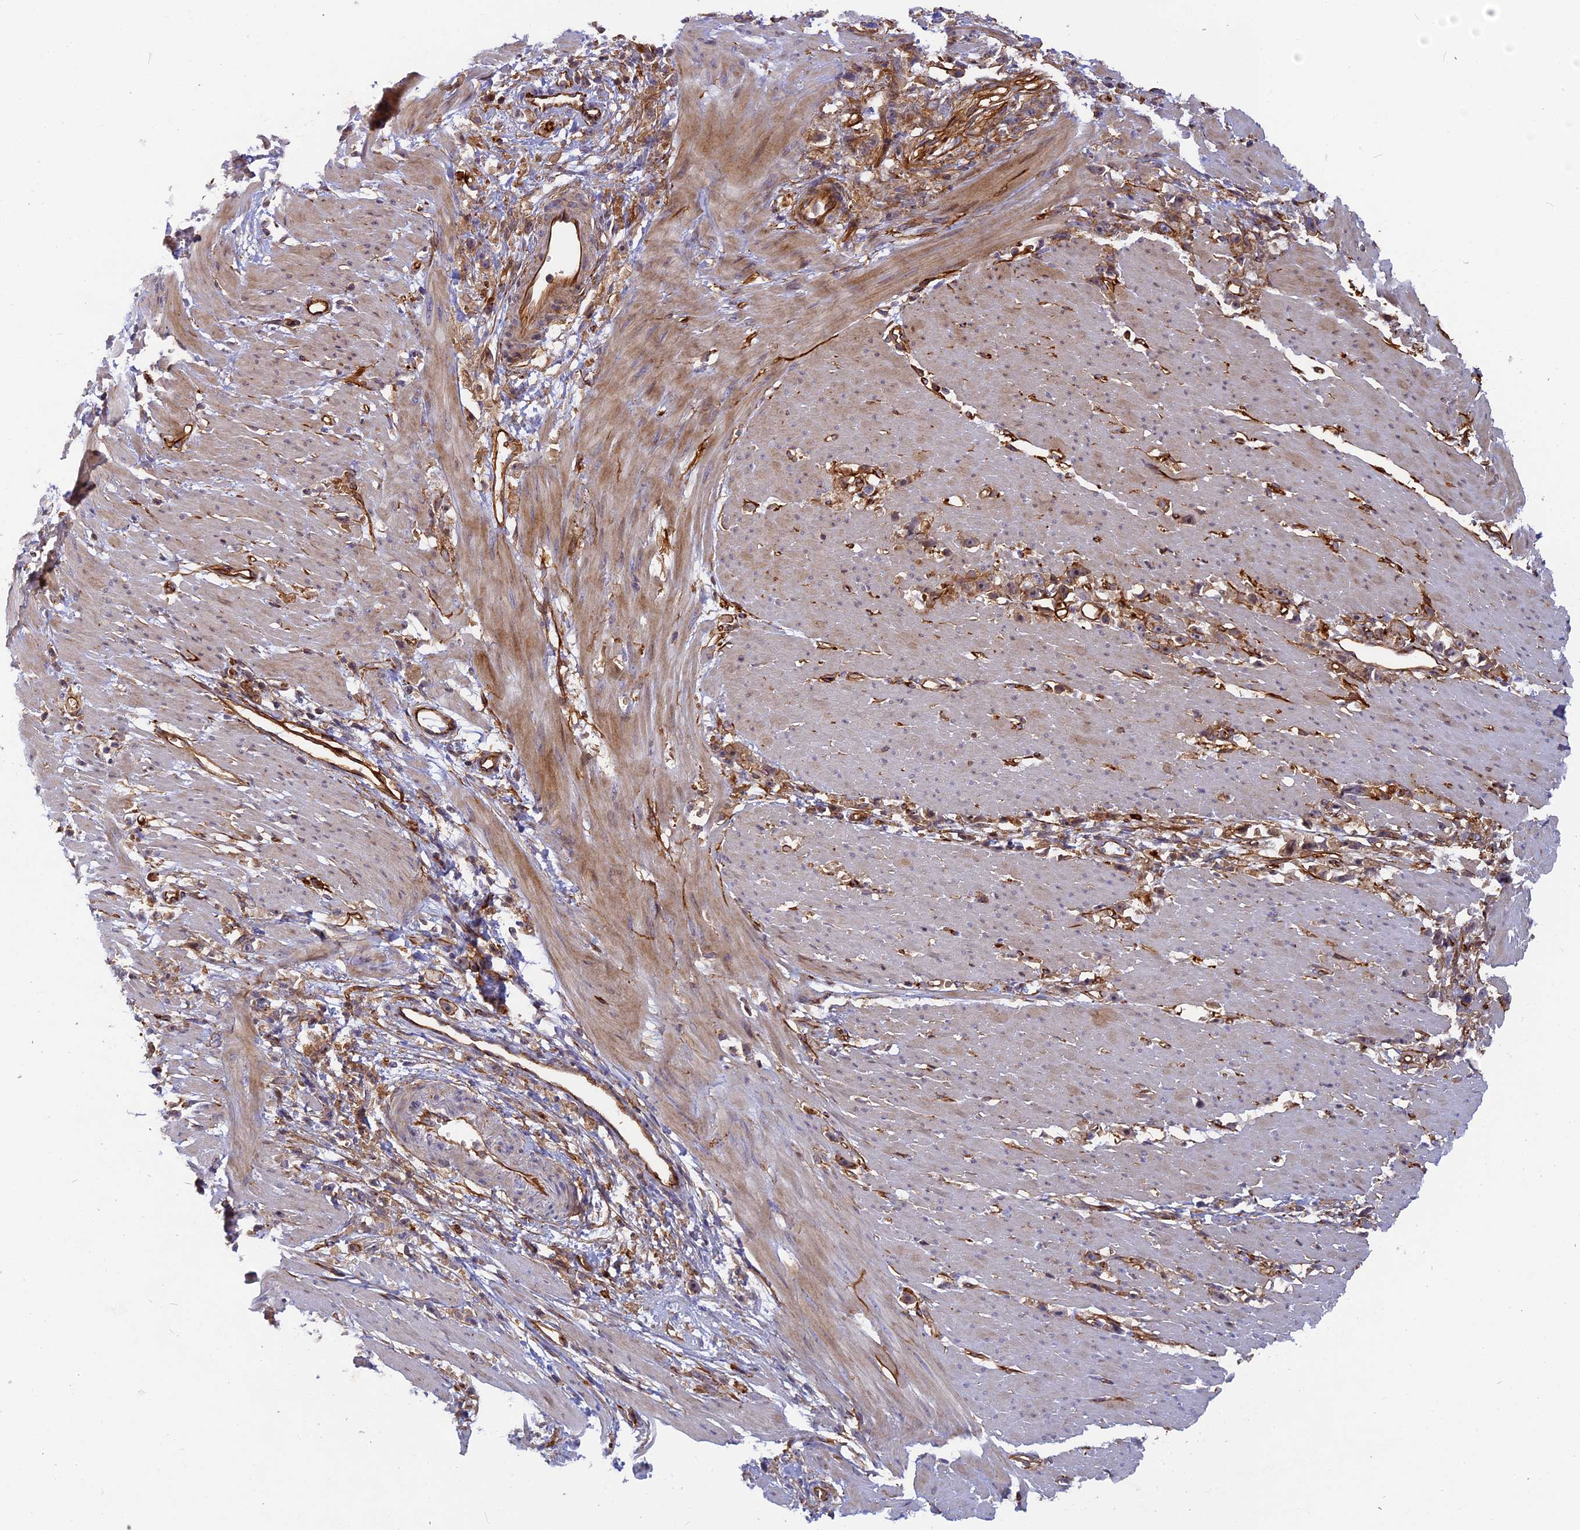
{"staining": {"intensity": "moderate", "quantity": "25%-75%", "location": "cytoplasmic/membranous"}, "tissue": "stomach cancer", "cell_type": "Tumor cells", "image_type": "cancer", "snomed": [{"axis": "morphology", "description": "Adenocarcinoma, NOS"}, {"axis": "topography", "description": "Stomach"}], "caption": "Immunohistochemistry staining of adenocarcinoma (stomach), which shows medium levels of moderate cytoplasmic/membranous staining in about 25%-75% of tumor cells indicating moderate cytoplasmic/membranous protein expression. The staining was performed using DAB (brown) for protein detection and nuclei were counterstained in hematoxylin (blue).", "gene": "CNBD2", "patient": {"sex": "female", "age": 59}}